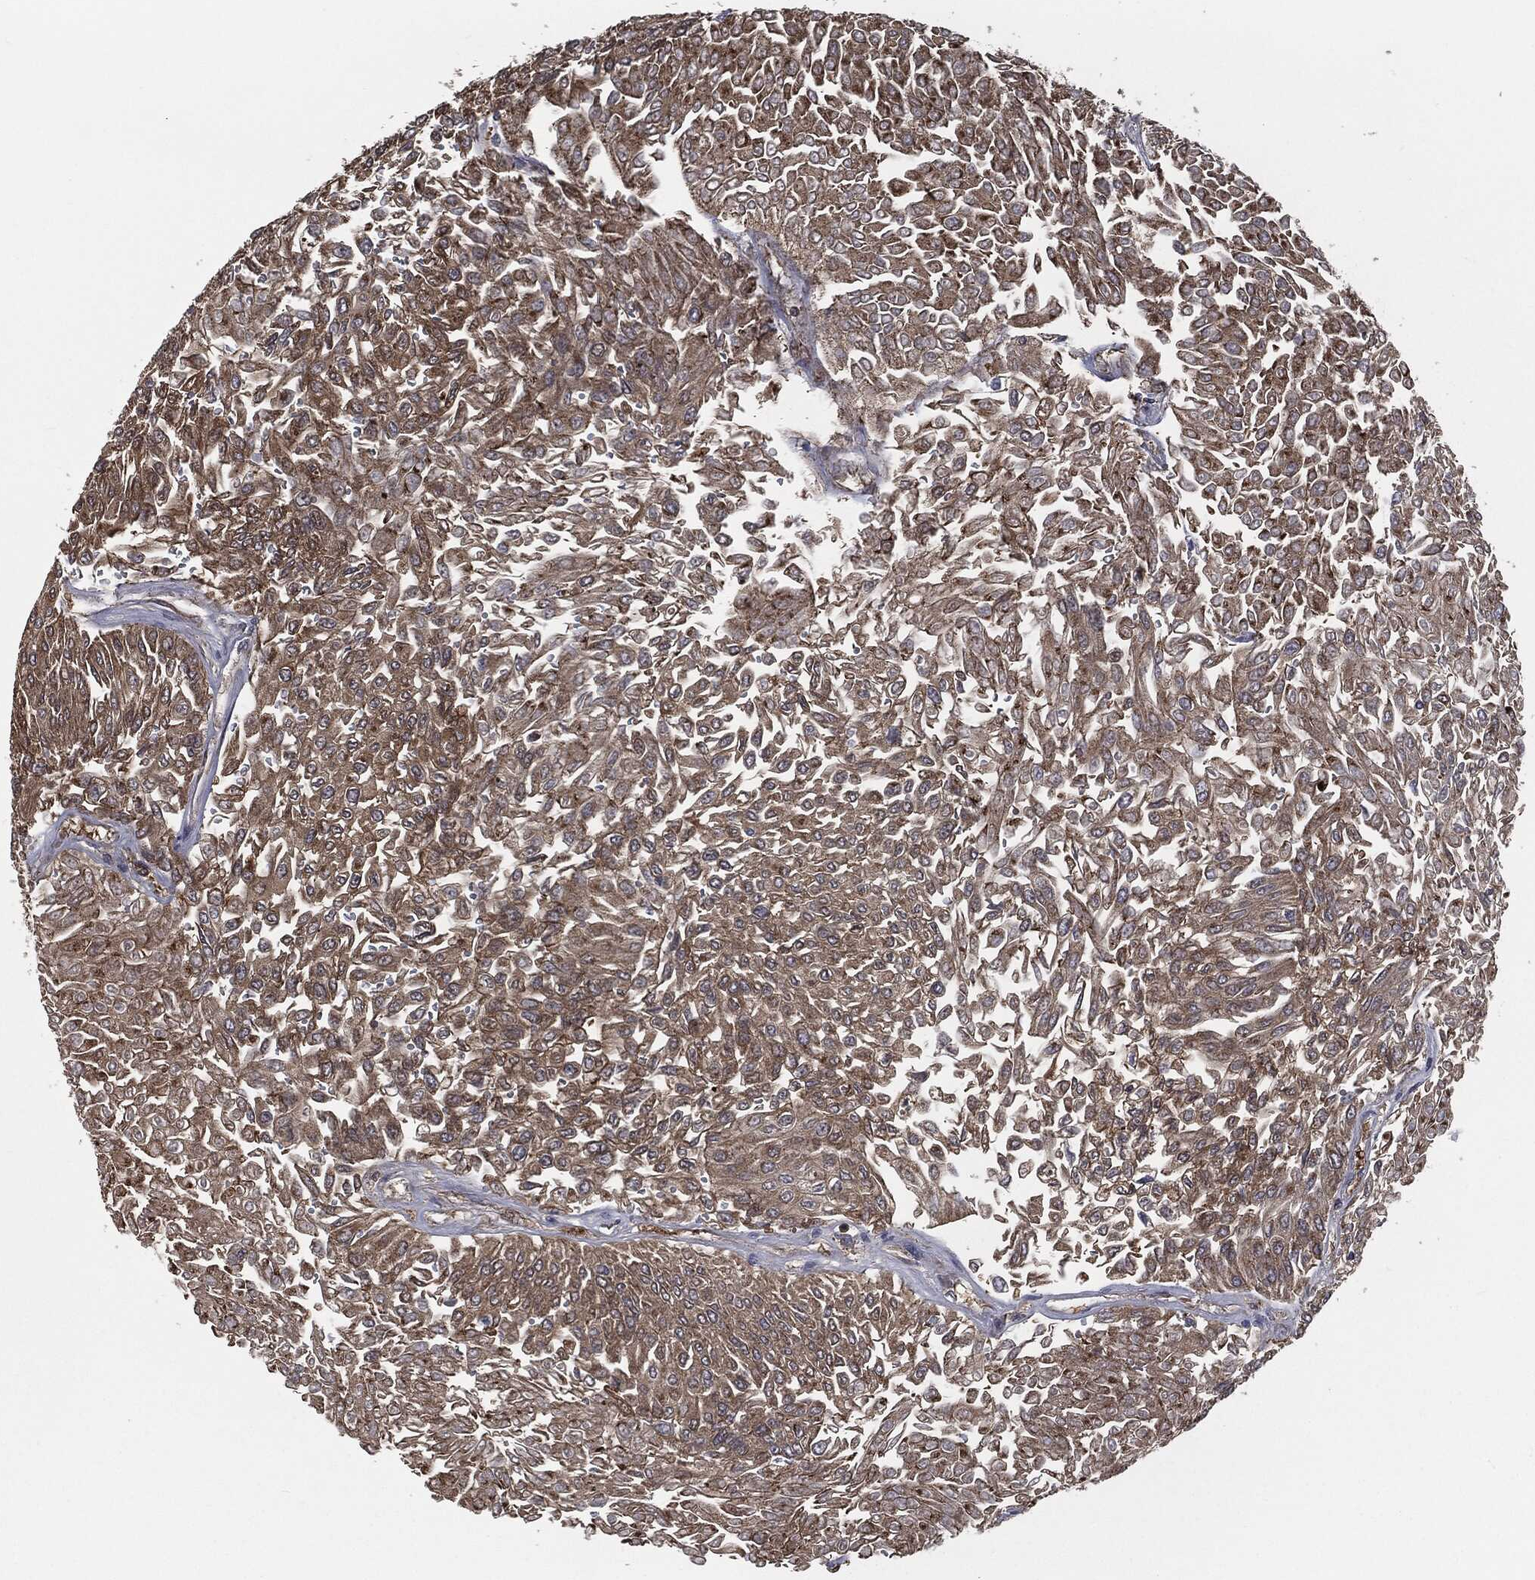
{"staining": {"intensity": "moderate", "quantity": "25%-75%", "location": "cytoplasmic/membranous"}, "tissue": "urothelial cancer", "cell_type": "Tumor cells", "image_type": "cancer", "snomed": [{"axis": "morphology", "description": "Urothelial carcinoma, Low grade"}, {"axis": "topography", "description": "Urinary bladder"}], "caption": "Urothelial carcinoma (low-grade) was stained to show a protein in brown. There is medium levels of moderate cytoplasmic/membranous positivity in about 25%-75% of tumor cells.", "gene": "PRDX4", "patient": {"sex": "male", "age": 67}}